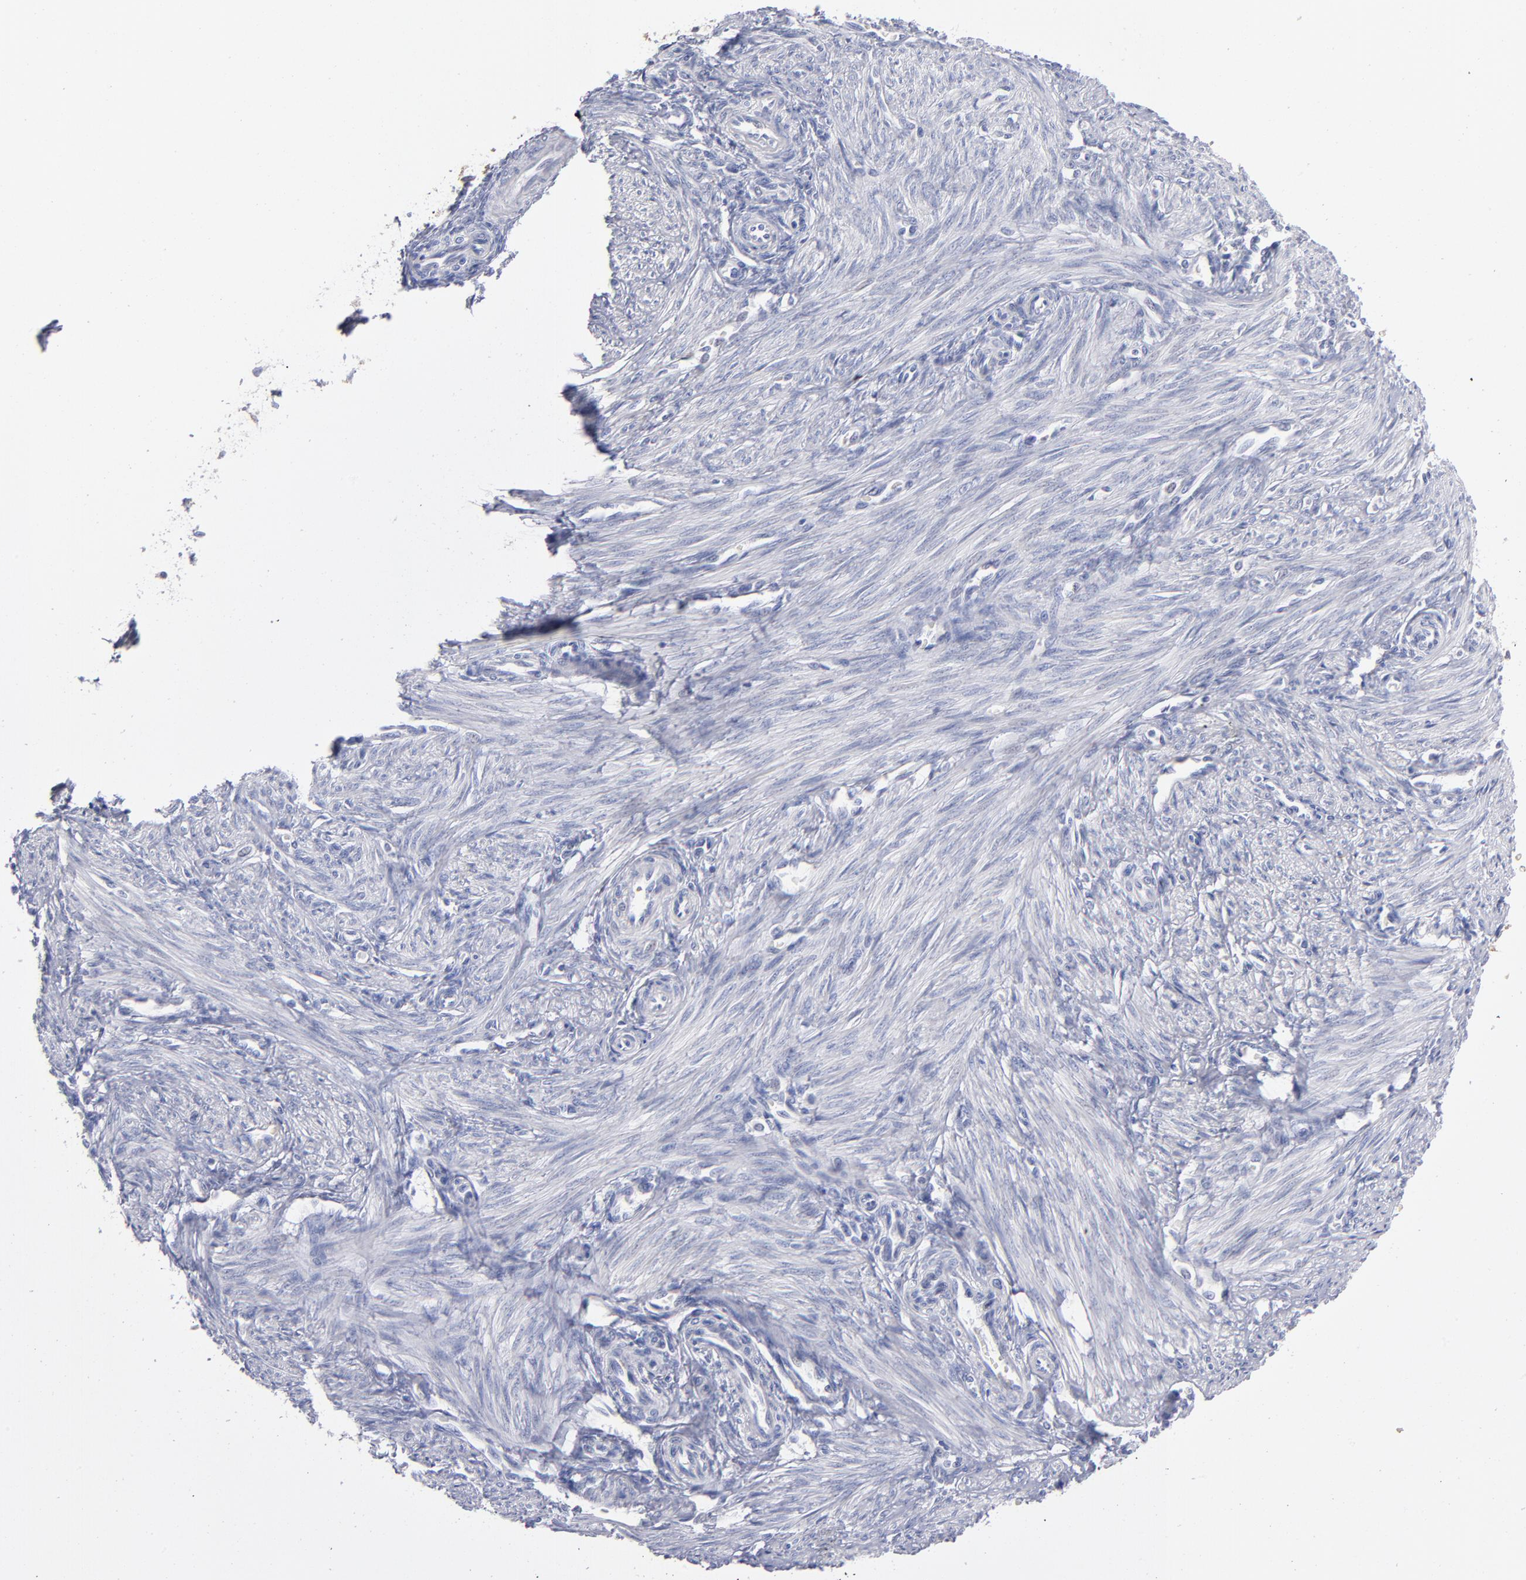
{"staining": {"intensity": "weak", "quantity": ">75%", "location": "cytoplasmic/membranous"}, "tissue": "endometrium", "cell_type": "Cells in endometrial stroma", "image_type": "normal", "snomed": [{"axis": "morphology", "description": "Normal tissue, NOS"}, {"axis": "topography", "description": "Endometrium"}], "caption": "Immunohistochemistry micrograph of normal human endometrium stained for a protein (brown), which exhibits low levels of weak cytoplasmic/membranous staining in about >75% of cells in endometrial stroma.", "gene": "HP", "patient": {"sex": "female", "age": 27}}